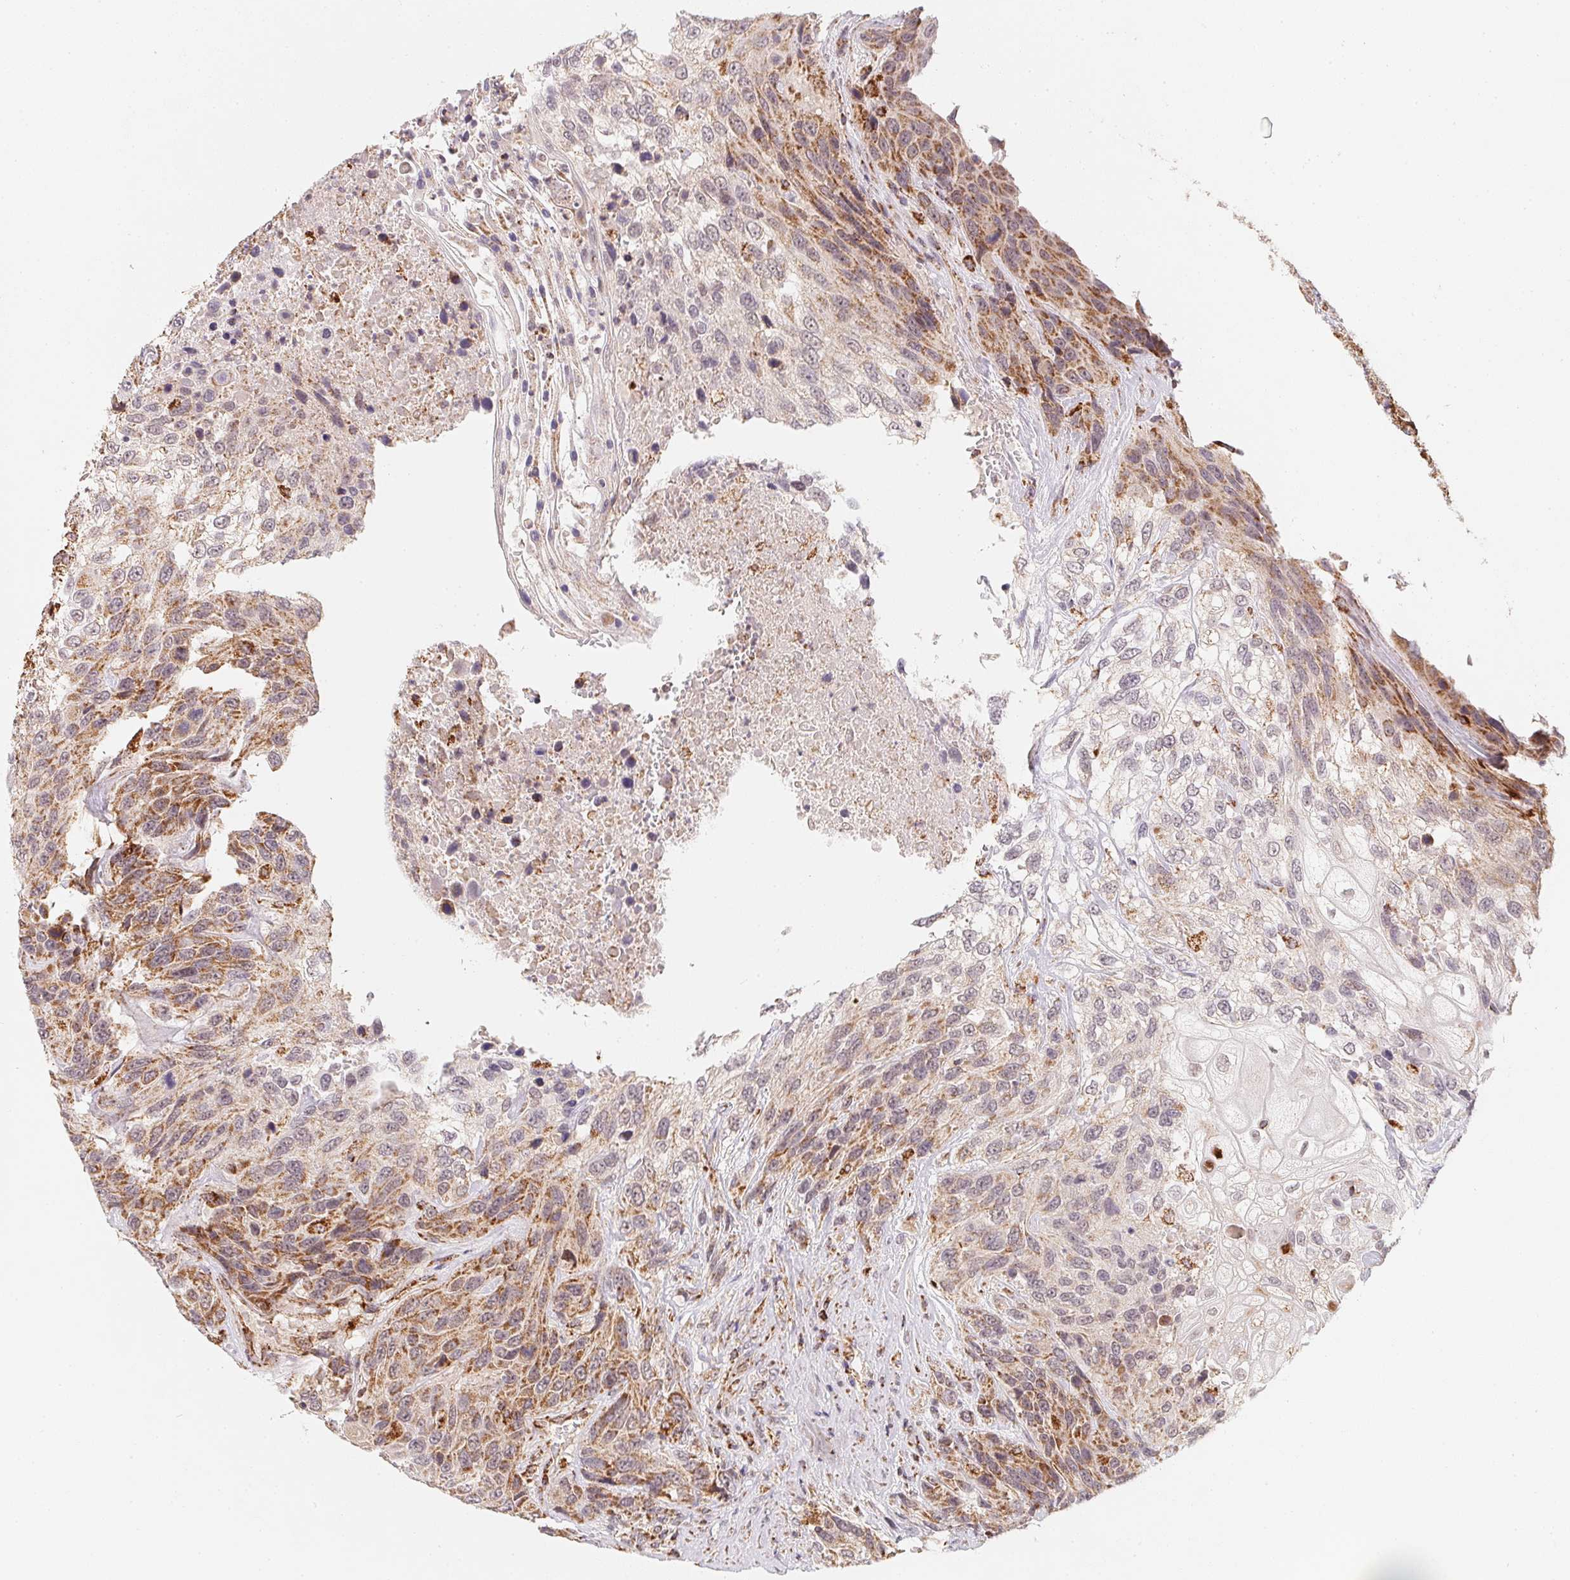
{"staining": {"intensity": "moderate", "quantity": ">75%", "location": "cytoplasmic/membranous"}, "tissue": "urothelial cancer", "cell_type": "Tumor cells", "image_type": "cancer", "snomed": [{"axis": "morphology", "description": "Urothelial carcinoma, High grade"}, {"axis": "topography", "description": "Urinary bladder"}], "caption": "Protein analysis of urothelial carcinoma (high-grade) tissue shows moderate cytoplasmic/membranous expression in approximately >75% of tumor cells. (DAB IHC with brightfield microscopy, high magnification).", "gene": "NDUFS6", "patient": {"sex": "female", "age": 70}}